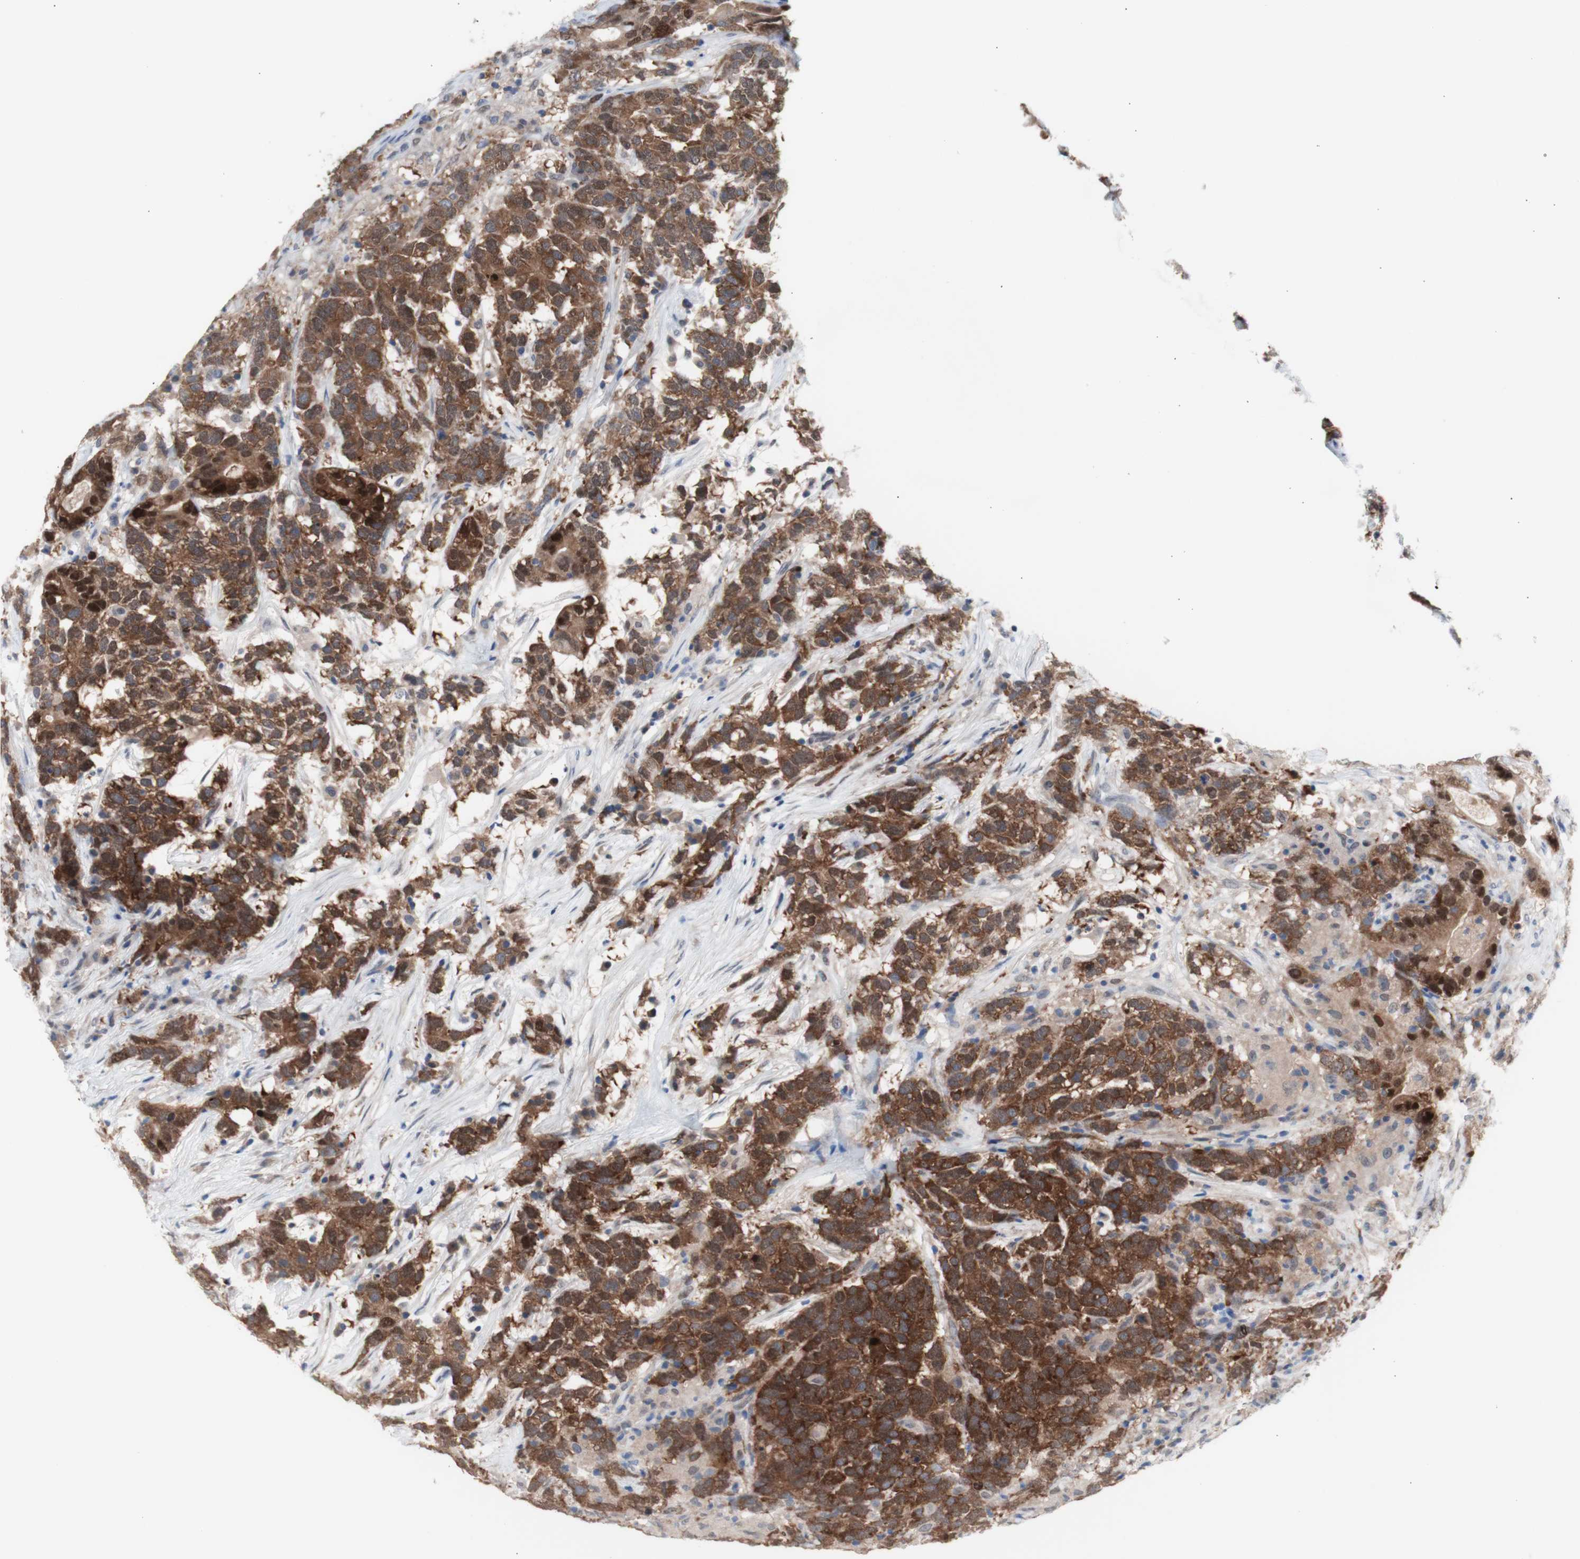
{"staining": {"intensity": "strong", "quantity": ">75%", "location": "cytoplasmic/membranous,nuclear"}, "tissue": "testis cancer", "cell_type": "Tumor cells", "image_type": "cancer", "snomed": [{"axis": "morphology", "description": "Carcinoma, Embryonal, NOS"}, {"axis": "topography", "description": "Testis"}], "caption": "Protein staining of testis cancer (embryonal carcinoma) tissue demonstrates strong cytoplasmic/membranous and nuclear staining in about >75% of tumor cells.", "gene": "PRMT5", "patient": {"sex": "male", "age": 26}}